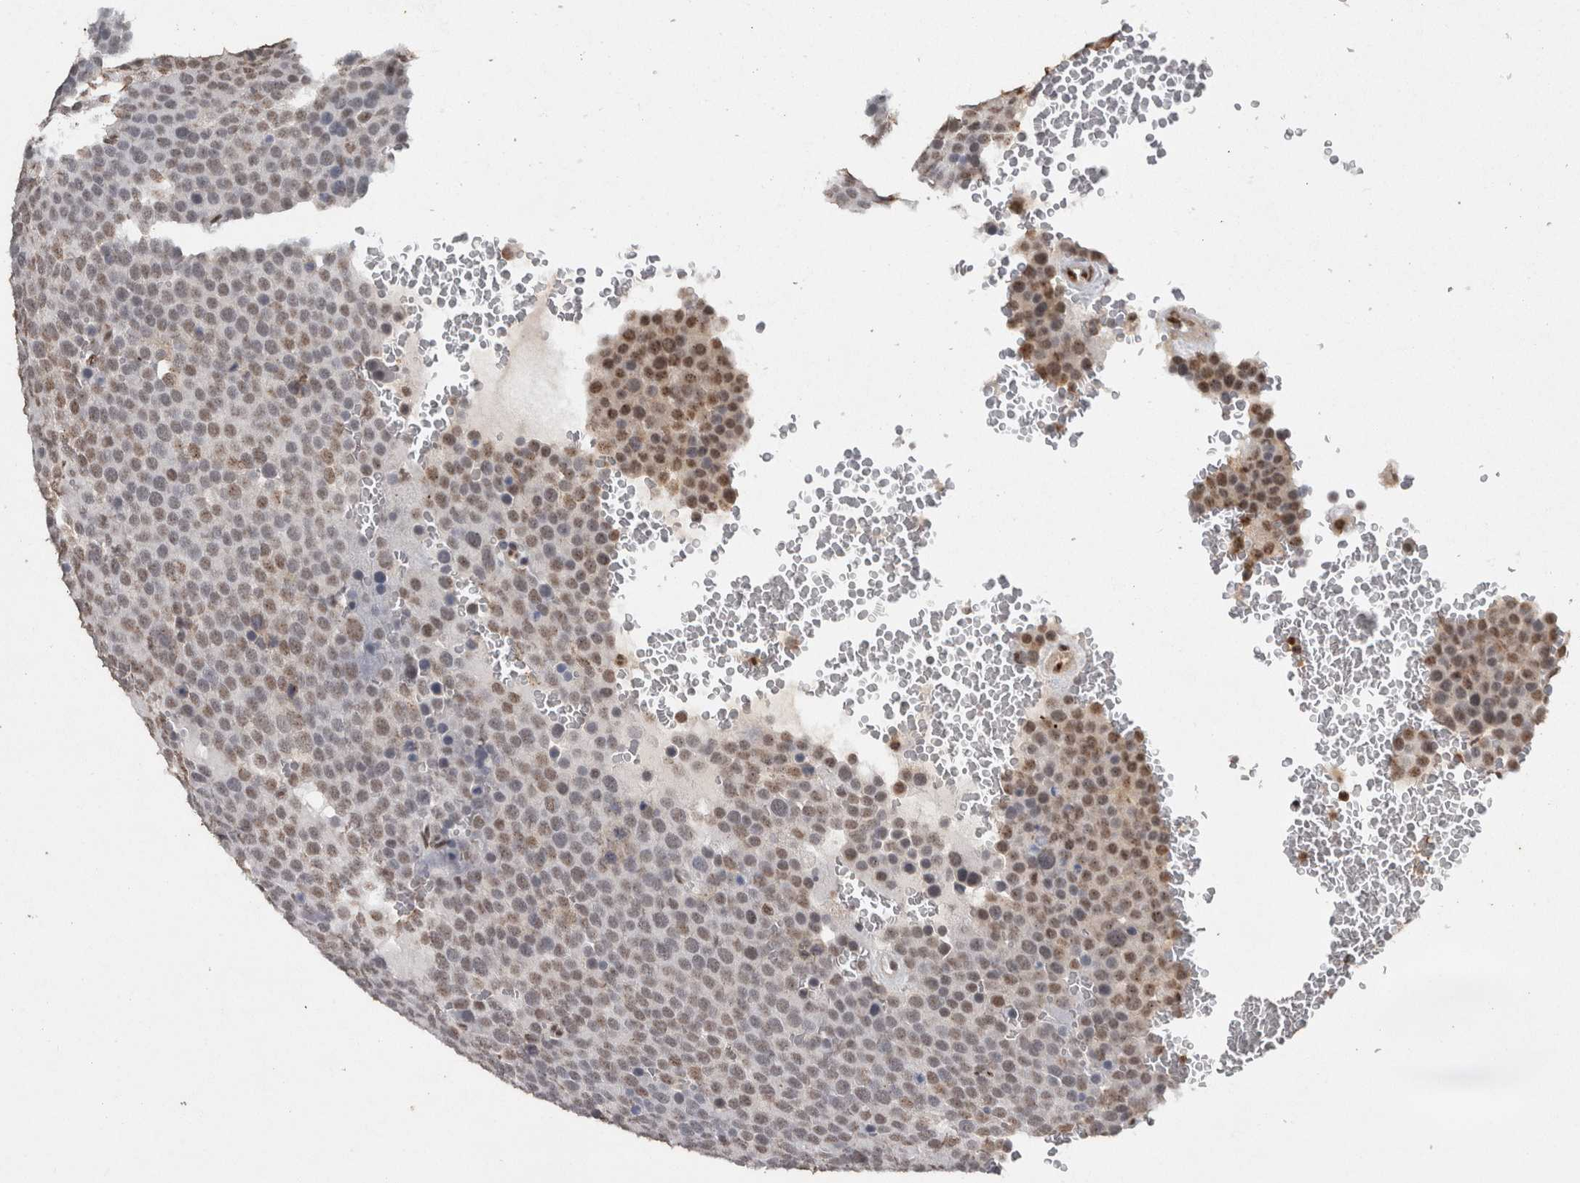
{"staining": {"intensity": "weak", "quantity": "<25%", "location": "nuclear"}, "tissue": "testis cancer", "cell_type": "Tumor cells", "image_type": "cancer", "snomed": [{"axis": "morphology", "description": "Seminoma, NOS"}, {"axis": "topography", "description": "Testis"}], "caption": "Protein analysis of testis cancer (seminoma) demonstrates no significant positivity in tumor cells. The staining is performed using DAB (3,3'-diaminobenzidine) brown chromogen with nuclei counter-stained in using hematoxylin.", "gene": "RPS6KA2", "patient": {"sex": "male", "age": 71}}